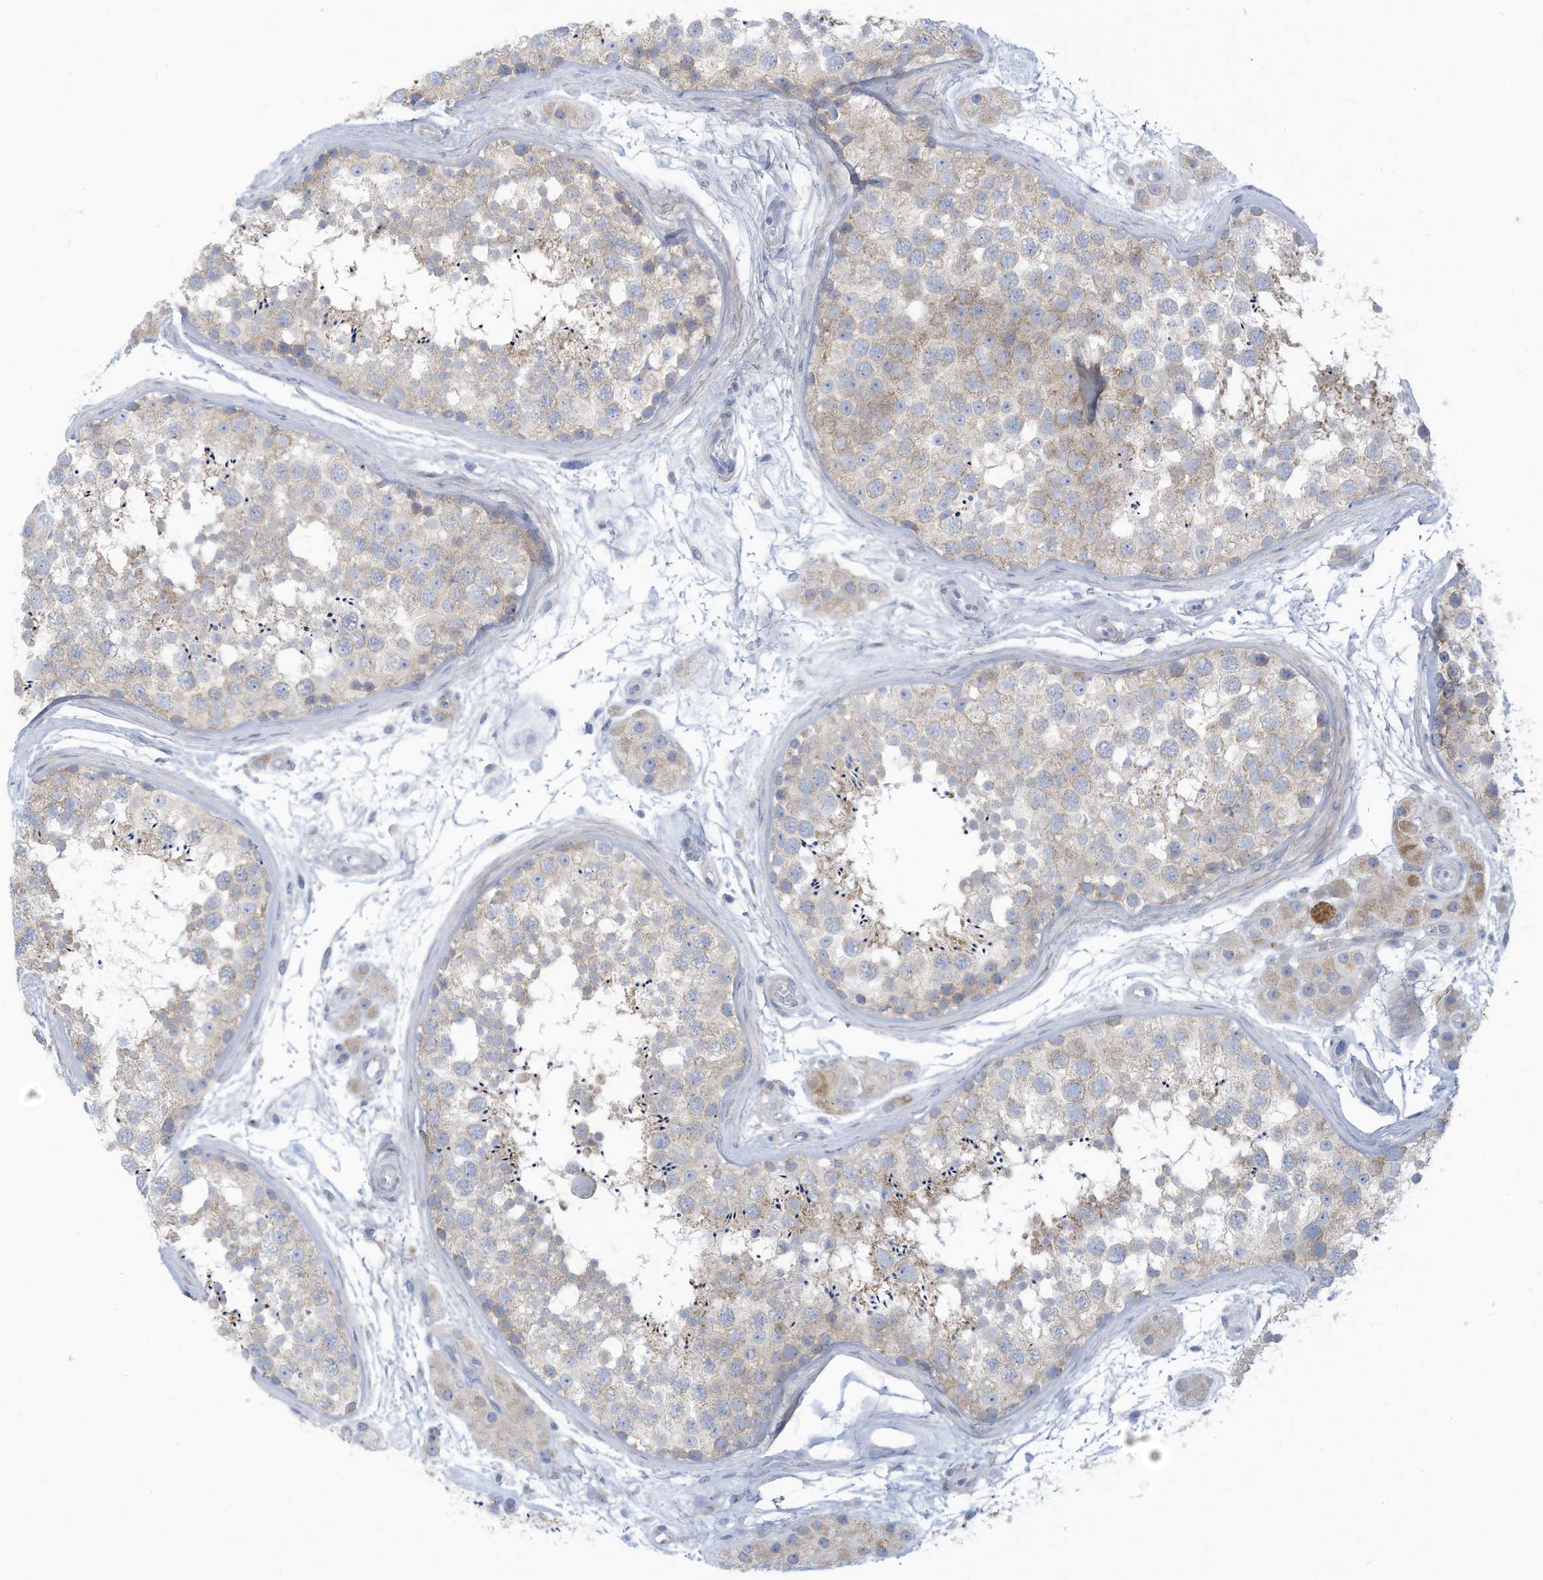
{"staining": {"intensity": "weak", "quantity": "25%-75%", "location": "cytoplasmic/membranous"}, "tissue": "testis", "cell_type": "Cells in seminiferous ducts", "image_type": "normal", "snomed": [{"axis": "morphology", "description": "Normal tissue, NOS"}, {"axis": "topography", "description": "Testis"}], "caption": "Immunohistochemistry histopathology image of normal human testis stained for a protein (brown), which displays low levels of weak cytoplasmic/membranous expression in approximately 25%-75% of cells in seminiferous ducts.", "gene": "TRMT2B", "patient": {"sex": "male", "age": 56}}